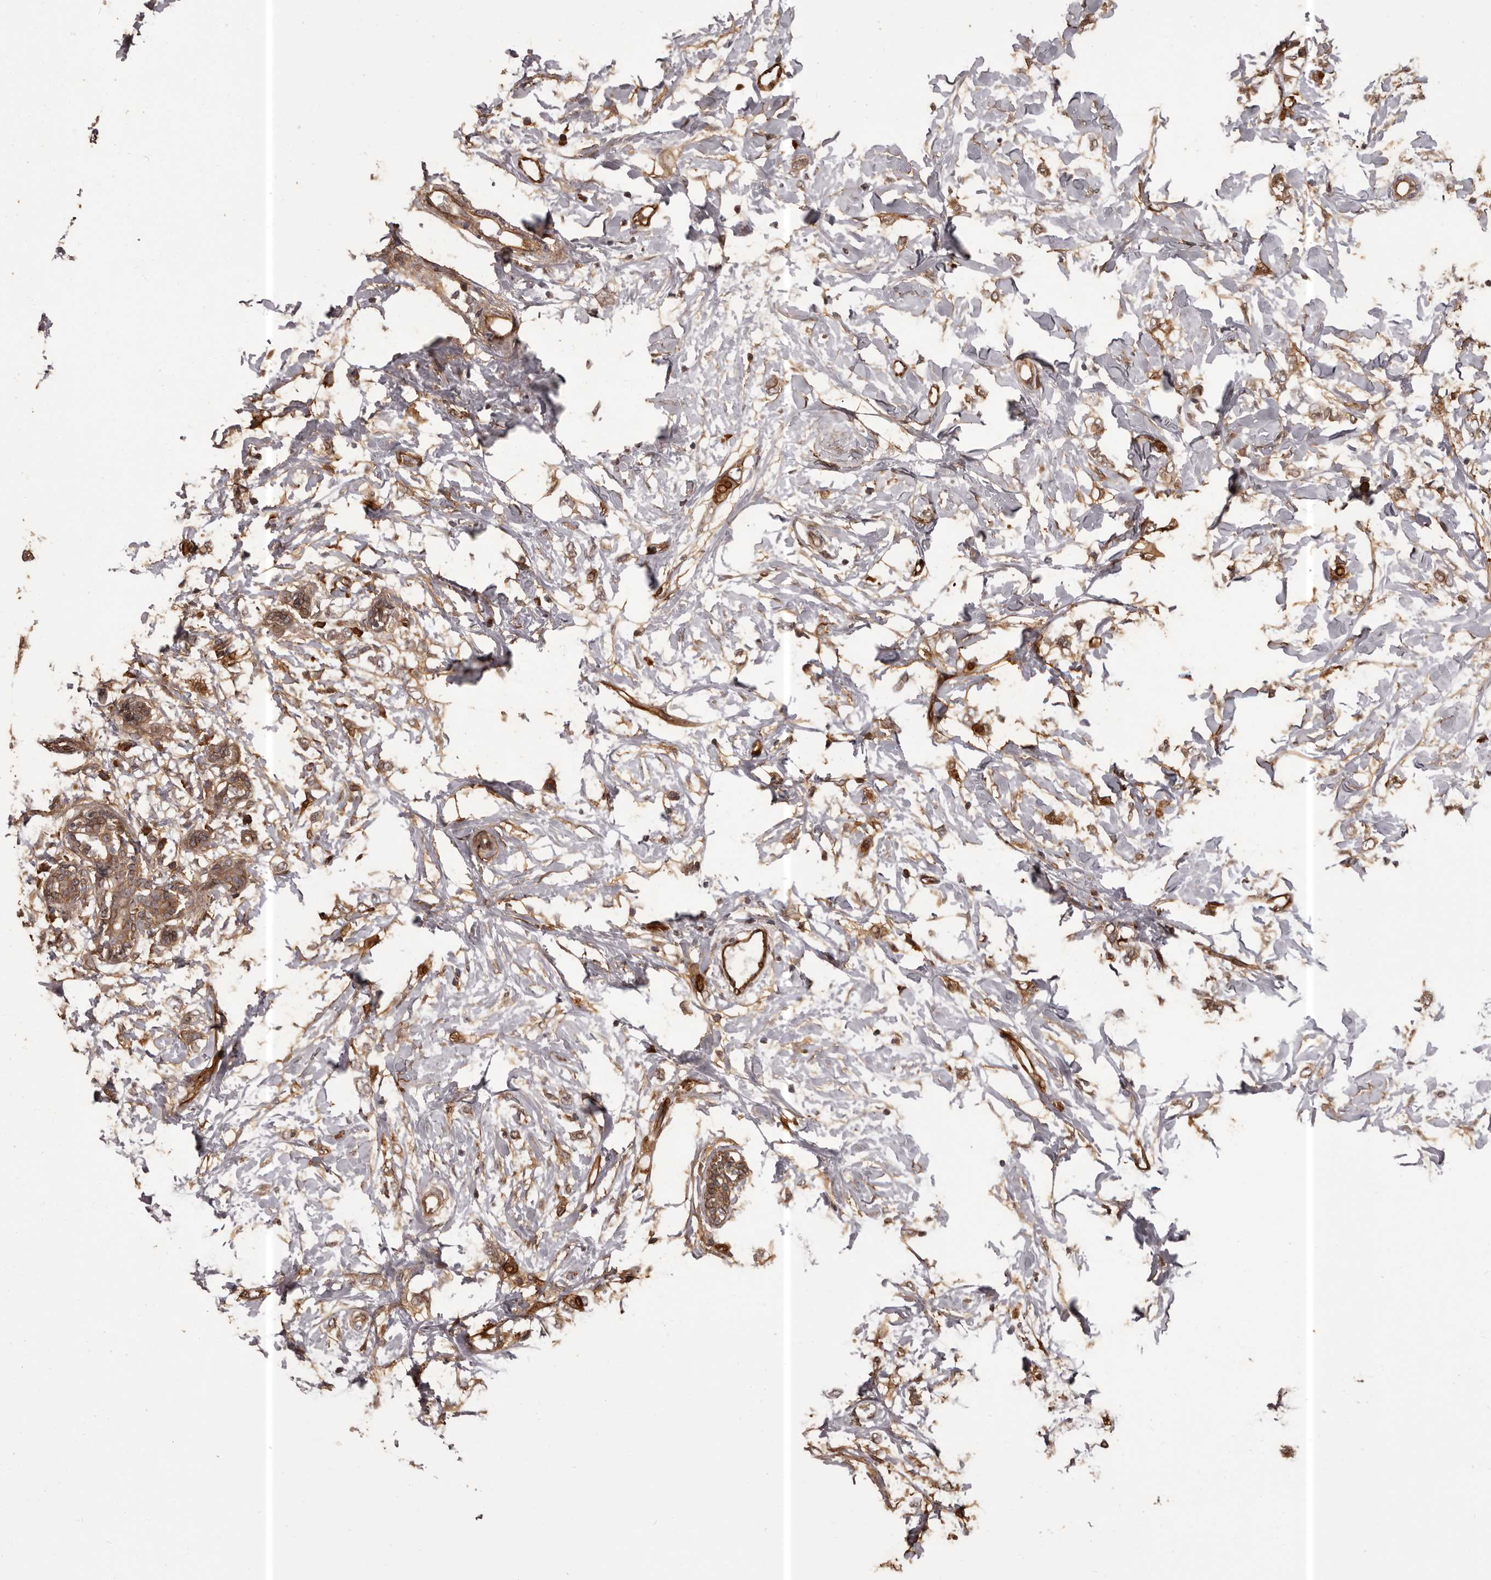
{"staining": {"intensity": "moderate", "quantity": ">75%", "location": "cytoplasmic/membranous"}, "tissue": "breast cancer", "cell_type": "Tumor cells", "image_type": "cancer", "snomed": [{"axis": "morphology", "description": "Normal tissue, NOS"}, {"axis": "morphology", "description": "Lobular carcinoma"}, {"axis": "topography", "description": "Breast"}], "caption": "Immunohistochemistry (DAB) staining of human breast lobular carcinoma exhibits moderate cytoplasmic/membranous protein expression in about >75% of tumor cells. The staining was performed using DAB (3,3'-diaminobenzidine) to visualize the protein expression in brown, while the nuclei were stained in blue with hematoxylin (Magnification: 20x).", "gene": "SLITRK6", "patient": {"sex": "female", "age": 47}}